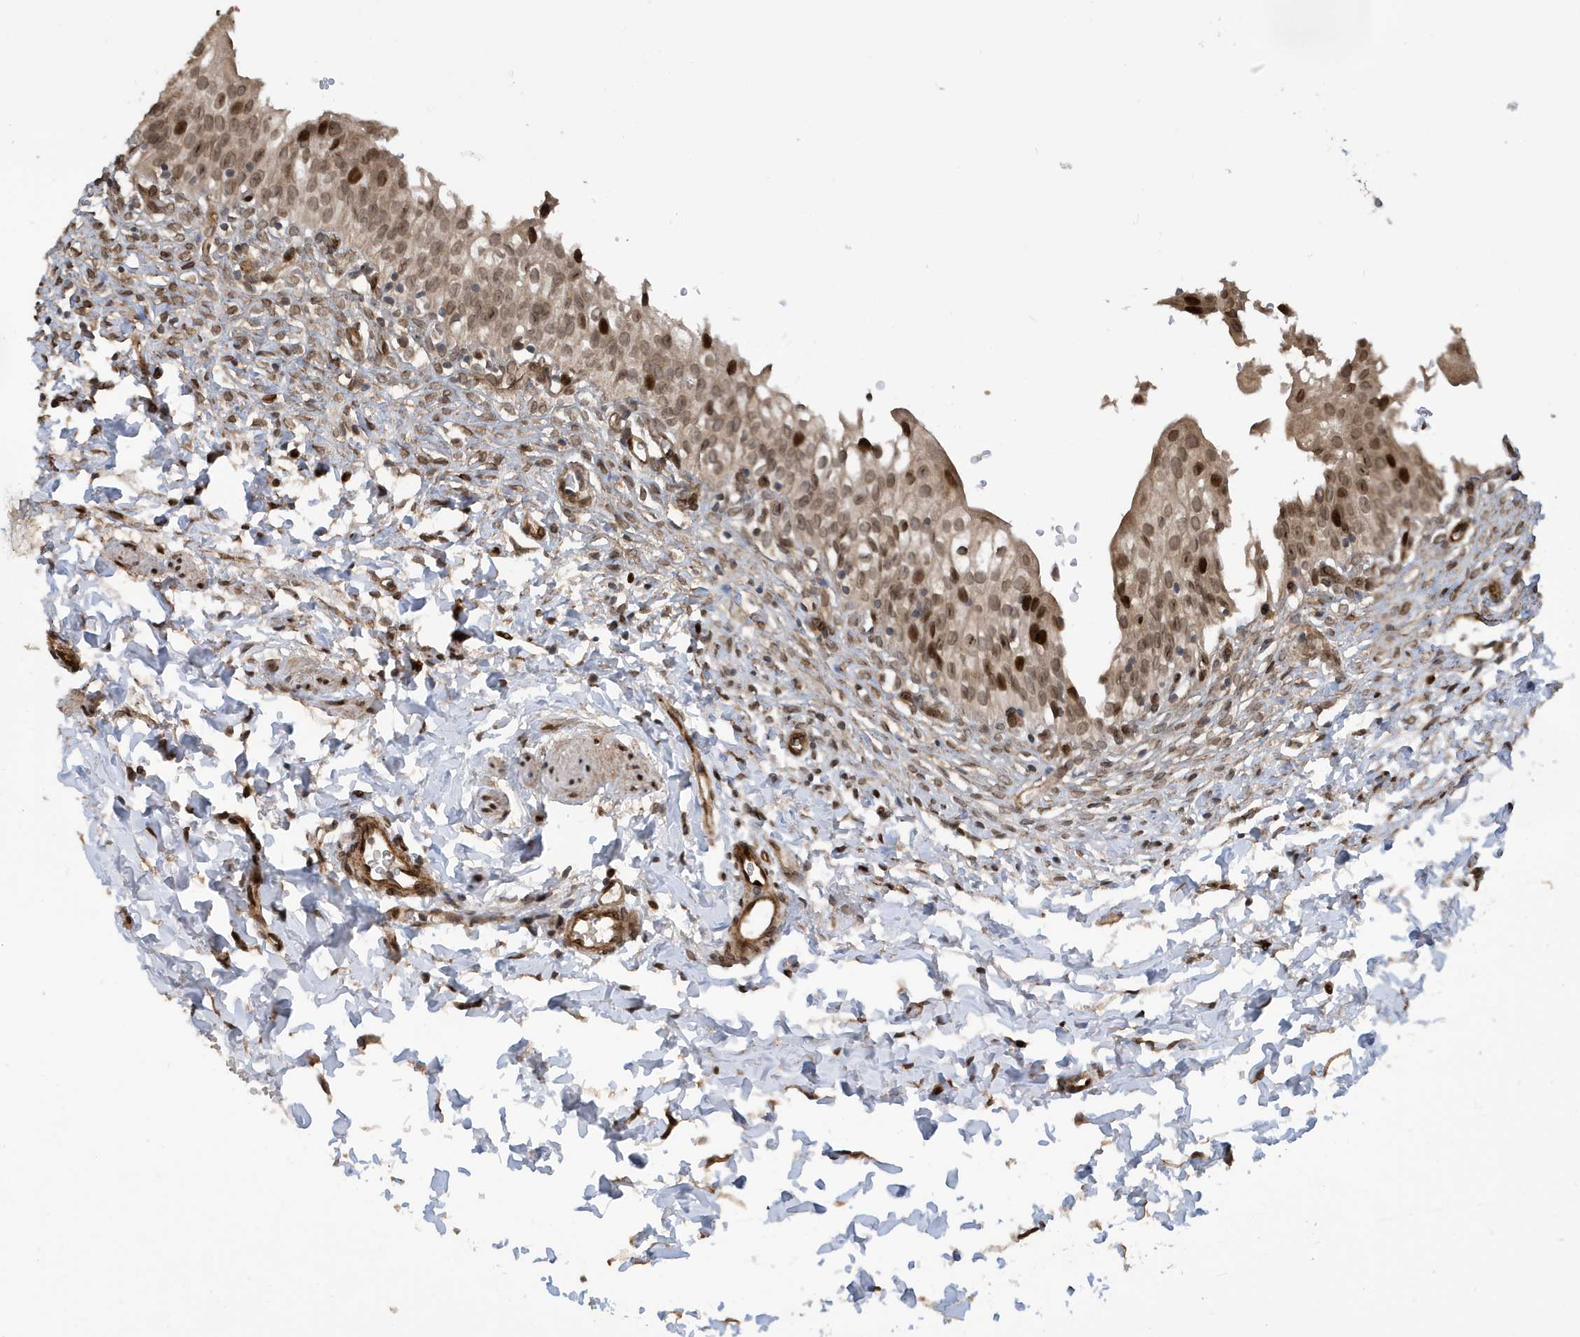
{"staining": {"intensity": "moderate", "quantity": ">75%", "location": "nuclear"}, "tissue": "urinary bladder", "cell_type": "Urothelial cells", "image_type": "normal", "snomed": [{"axis": "morphology", "description": "Normal tissue, NOS"}, {"axis": "topography", "description": "Urinary bladder"}], "caption": "IHC image of benign urinary bladder: urinary bladder stained using immunohistochemistry displays medium levels of moderate protein expression localized specifically in the nuclear of urothelial cells, appearing as a nuclear brown color.", "gene": "DUSP18", "patient": {"sex": "male", "age": 55}}